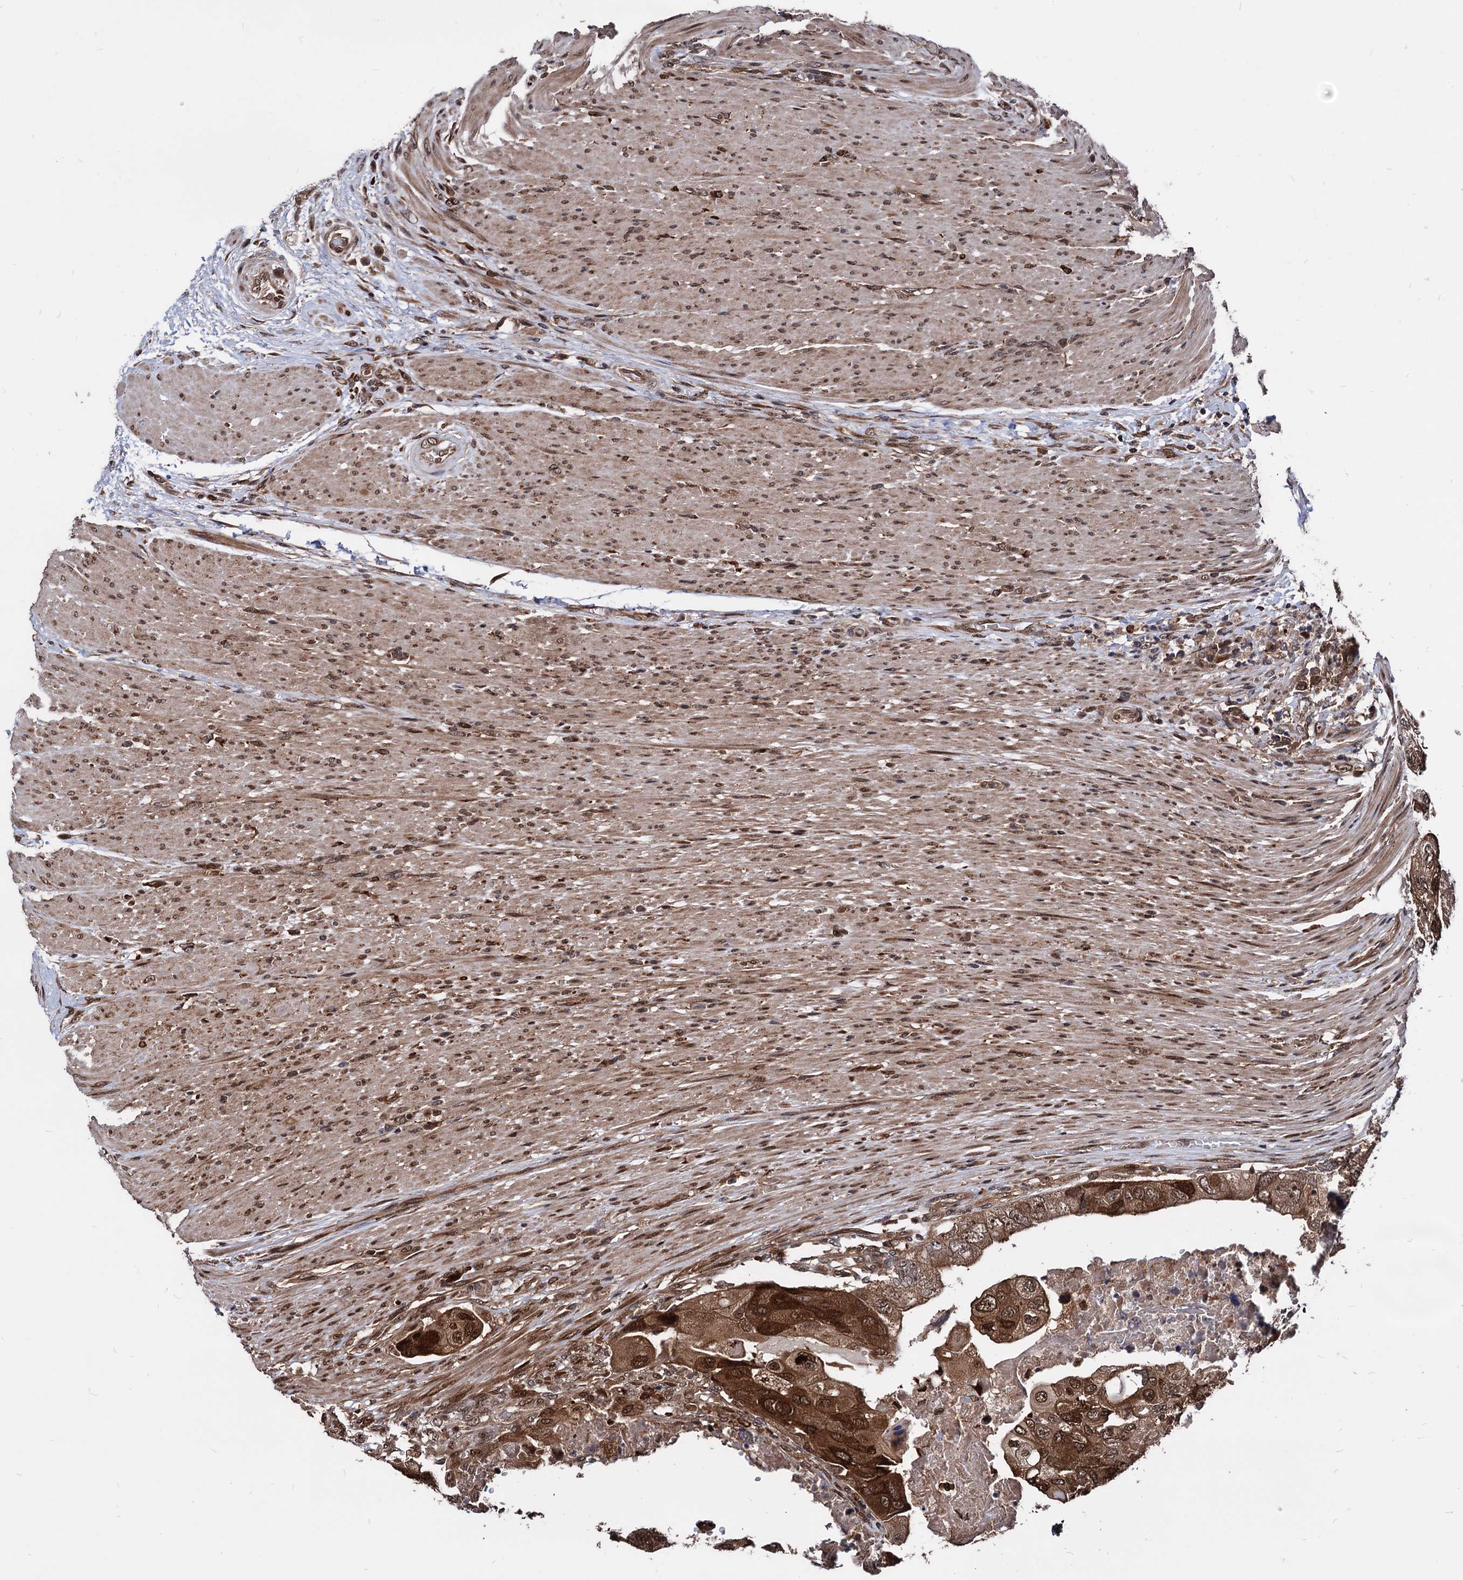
{"staining": {"intensity": "moderate", "quantity": ">75%", "location": "cytoplasmic/membranous,nuclear"}, "tissue": "colorectal cancer", "cell_type": "Tumor cells", "image_type": "cancer", "snomed": [{"axis": "morphology", "description": "Adenocarcinoma, NOS"}, {"axis": "topography", "description": "Rectum"}], "caption": "Immunohistochemical staining of human adenocarcinoma (colorectal) shows medium levels of moderate cytoplasmic/membranous and nuclear staining in approximately >75% of tumor cells.", "gene": "ANKRD12", "patient": {"sex": "male", "age": 63}}